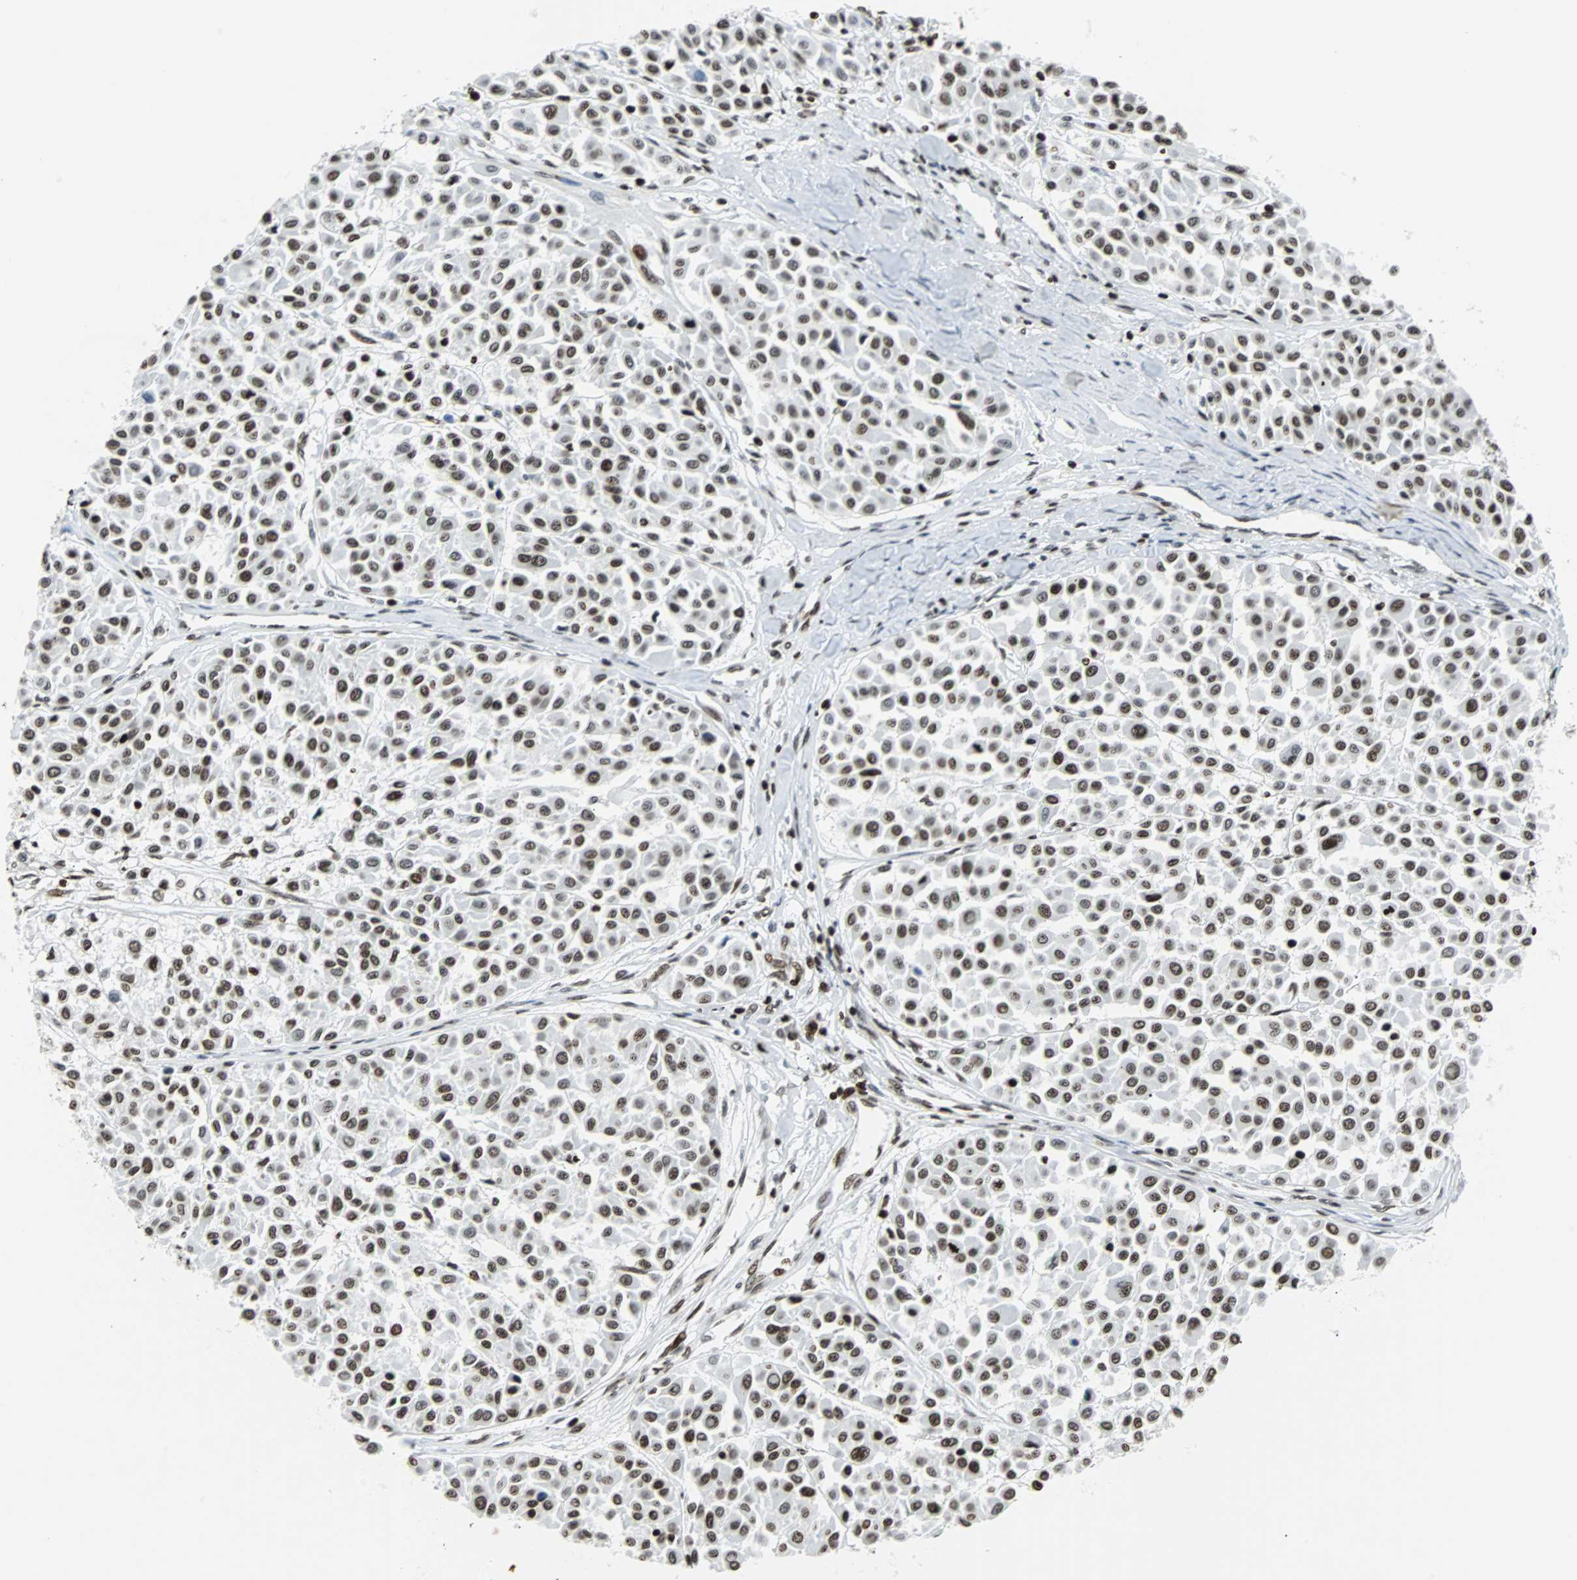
{"staining": {"intensity": "moderate", "quantity": ">75%", "location": "nuclear"}, "tissue": "melanoma", "cell_type": "Tumor cells", "image_type": "cancer", "snomed": [{"axis": "morphology", "description": "Malignant melanoma, Metastatic site"}, {"axis": "topography", "description": "Soft tissue"}], "caption": "Melanoma was stained to show a protein in brown. There is medium levels of moderate nuclear expression in about >75% of tumor cells.", "gene": "ZNF131", "patient": {"sex": "male", "age": 41}}